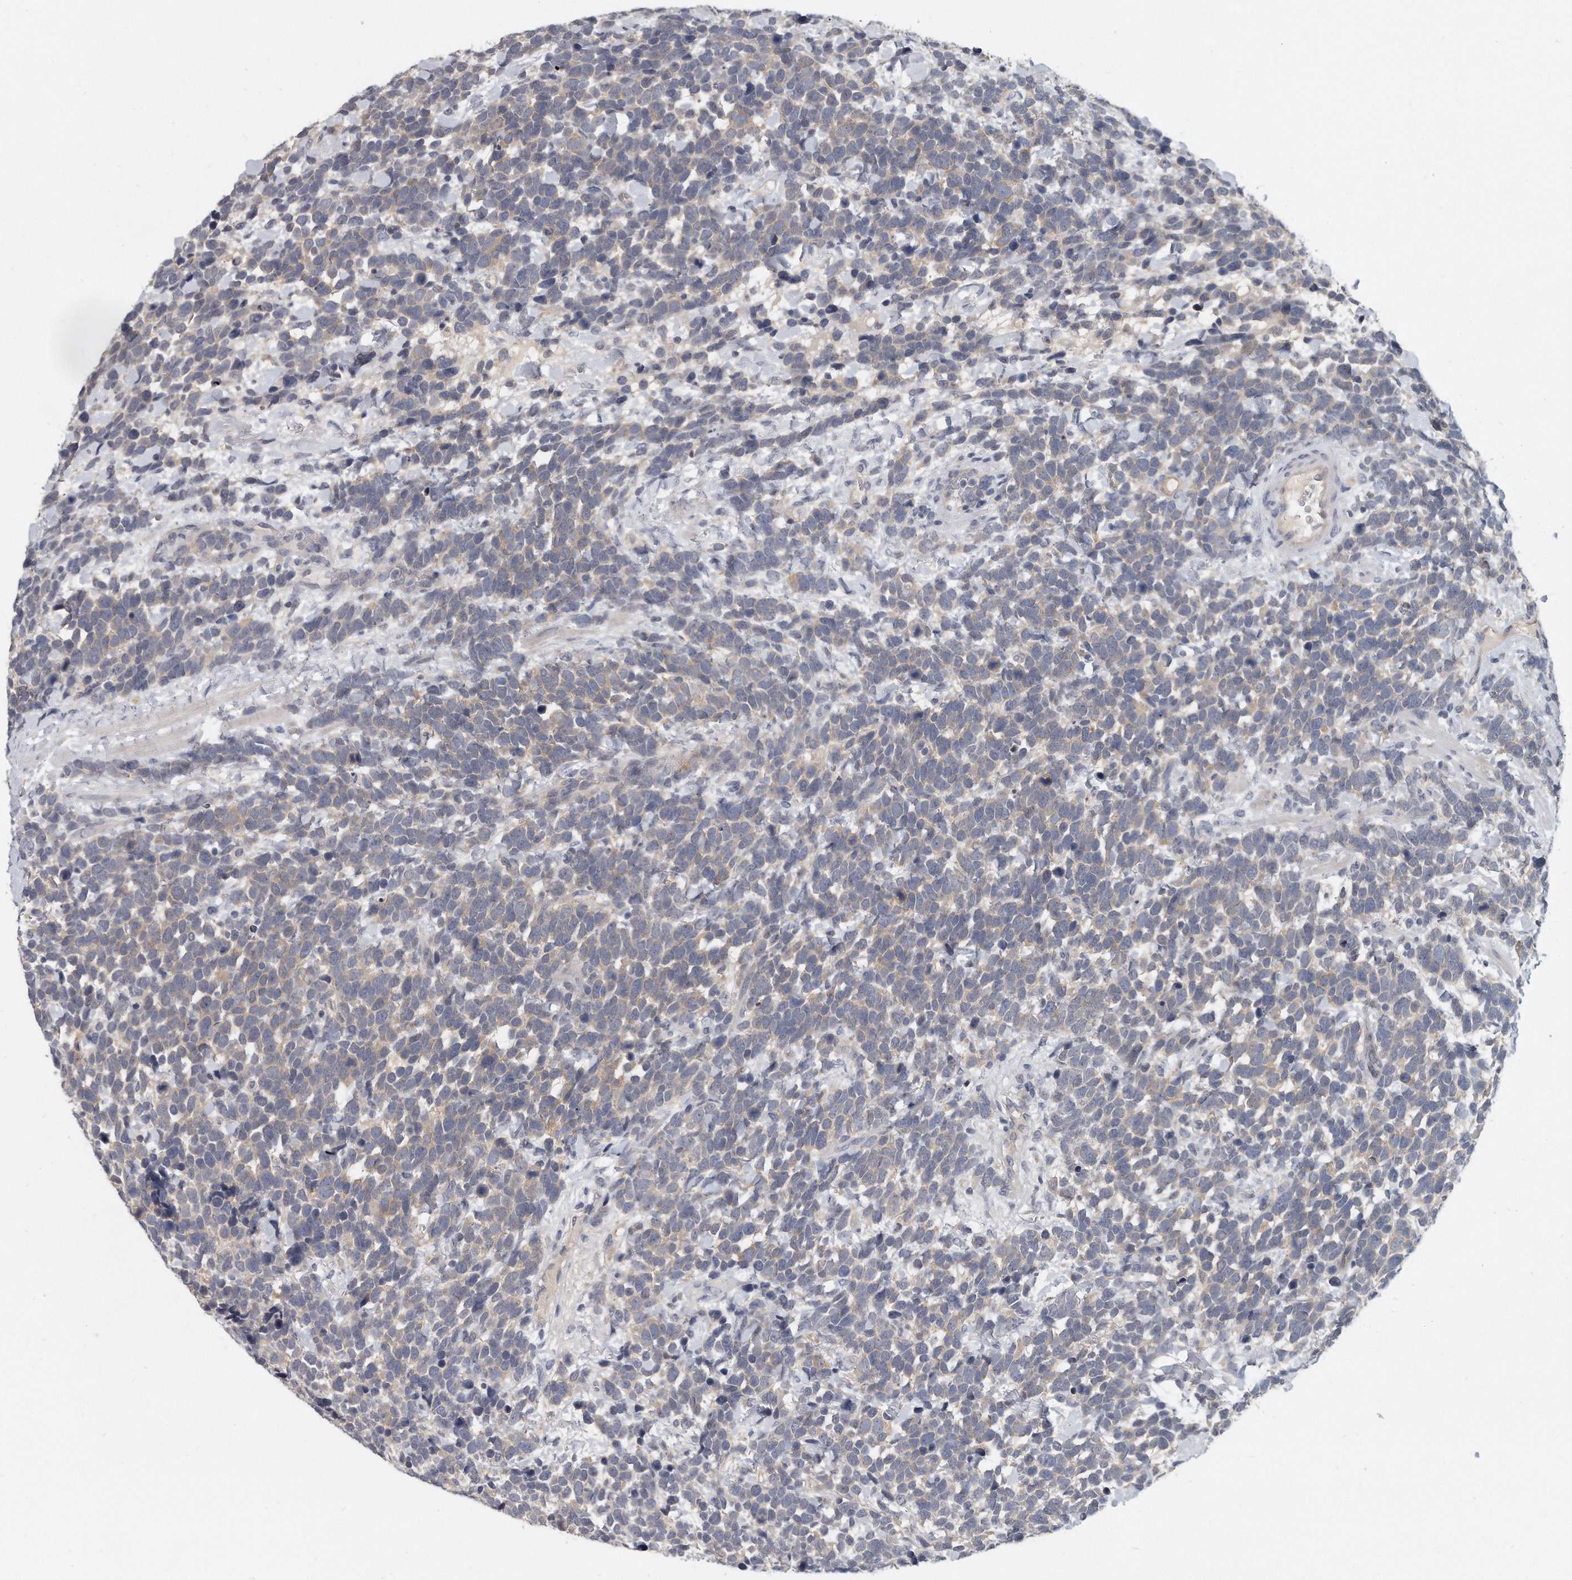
{"staining": {"intensity": "weak", "quantity": "<25%", "location": "cytoplasmic/membranous"}, "tissue": "urothelial cancer", "cell_type": "Tumor cells", "image_type": "cancer", "snomed": [{"axis": "morphology", "description": "Urothelial carcinoma, High grade"}, {"axis": "topography", "description": "Urinary bladder"}], "caption": "An immunohistochemistry photomicrograph of urothelial cancer is shown. There is no staining in tumor cells of urothelial cancer.", "gene": "KLHL7", "patient": {"sex": "female", "age": 82}}